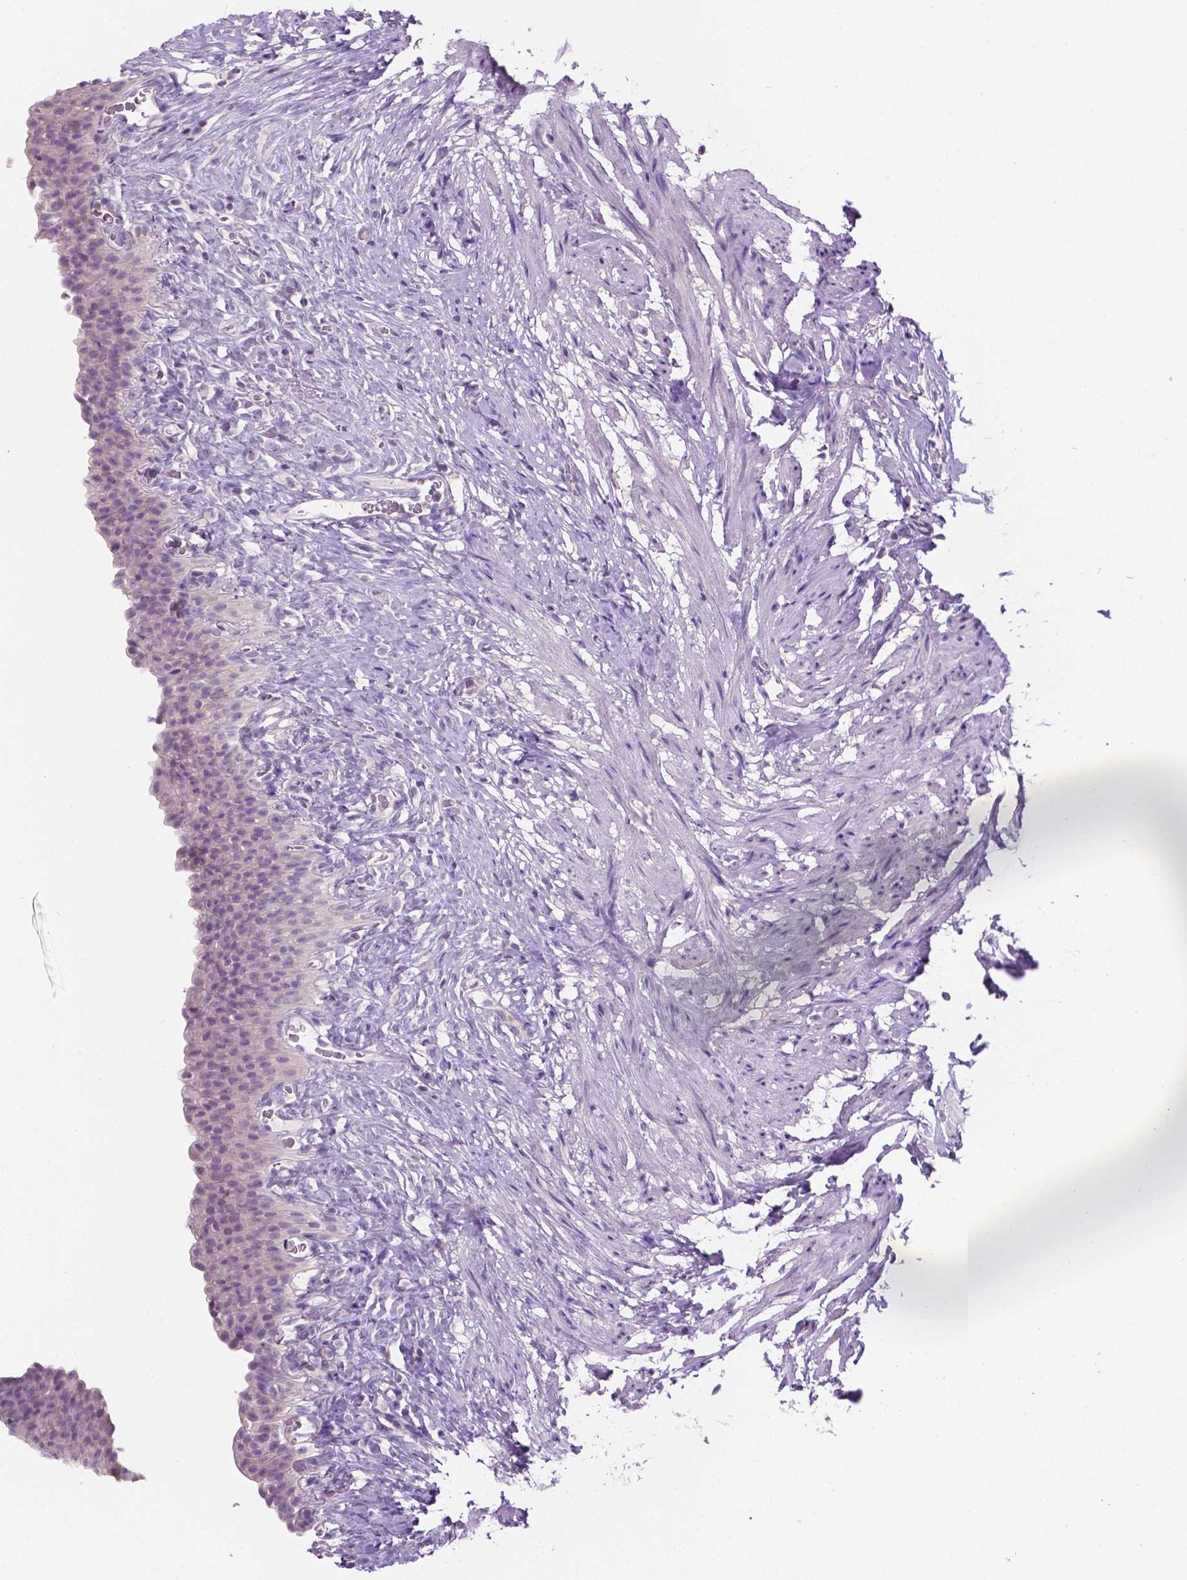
{"staining": {"intensity": "negative", "quantity": "none", "location": "none"}, "tissue": "urinary bladder", "cell_type": "Urothelial cells", "image_type": "normal", "snomed": [{"axis": "morphology", "description": "Normal tissue, NOS"}, {"axis": "topography", "description": "Urinary bladder"}, {"axis": "topography", "description": "Prostate"}], "caption": "A micrograph of urinary bladder stained for a protein exhibits no brown staining in urothelial cells.", "gene": "SBSN", "patient": {"sex": "male", "age": 76}}